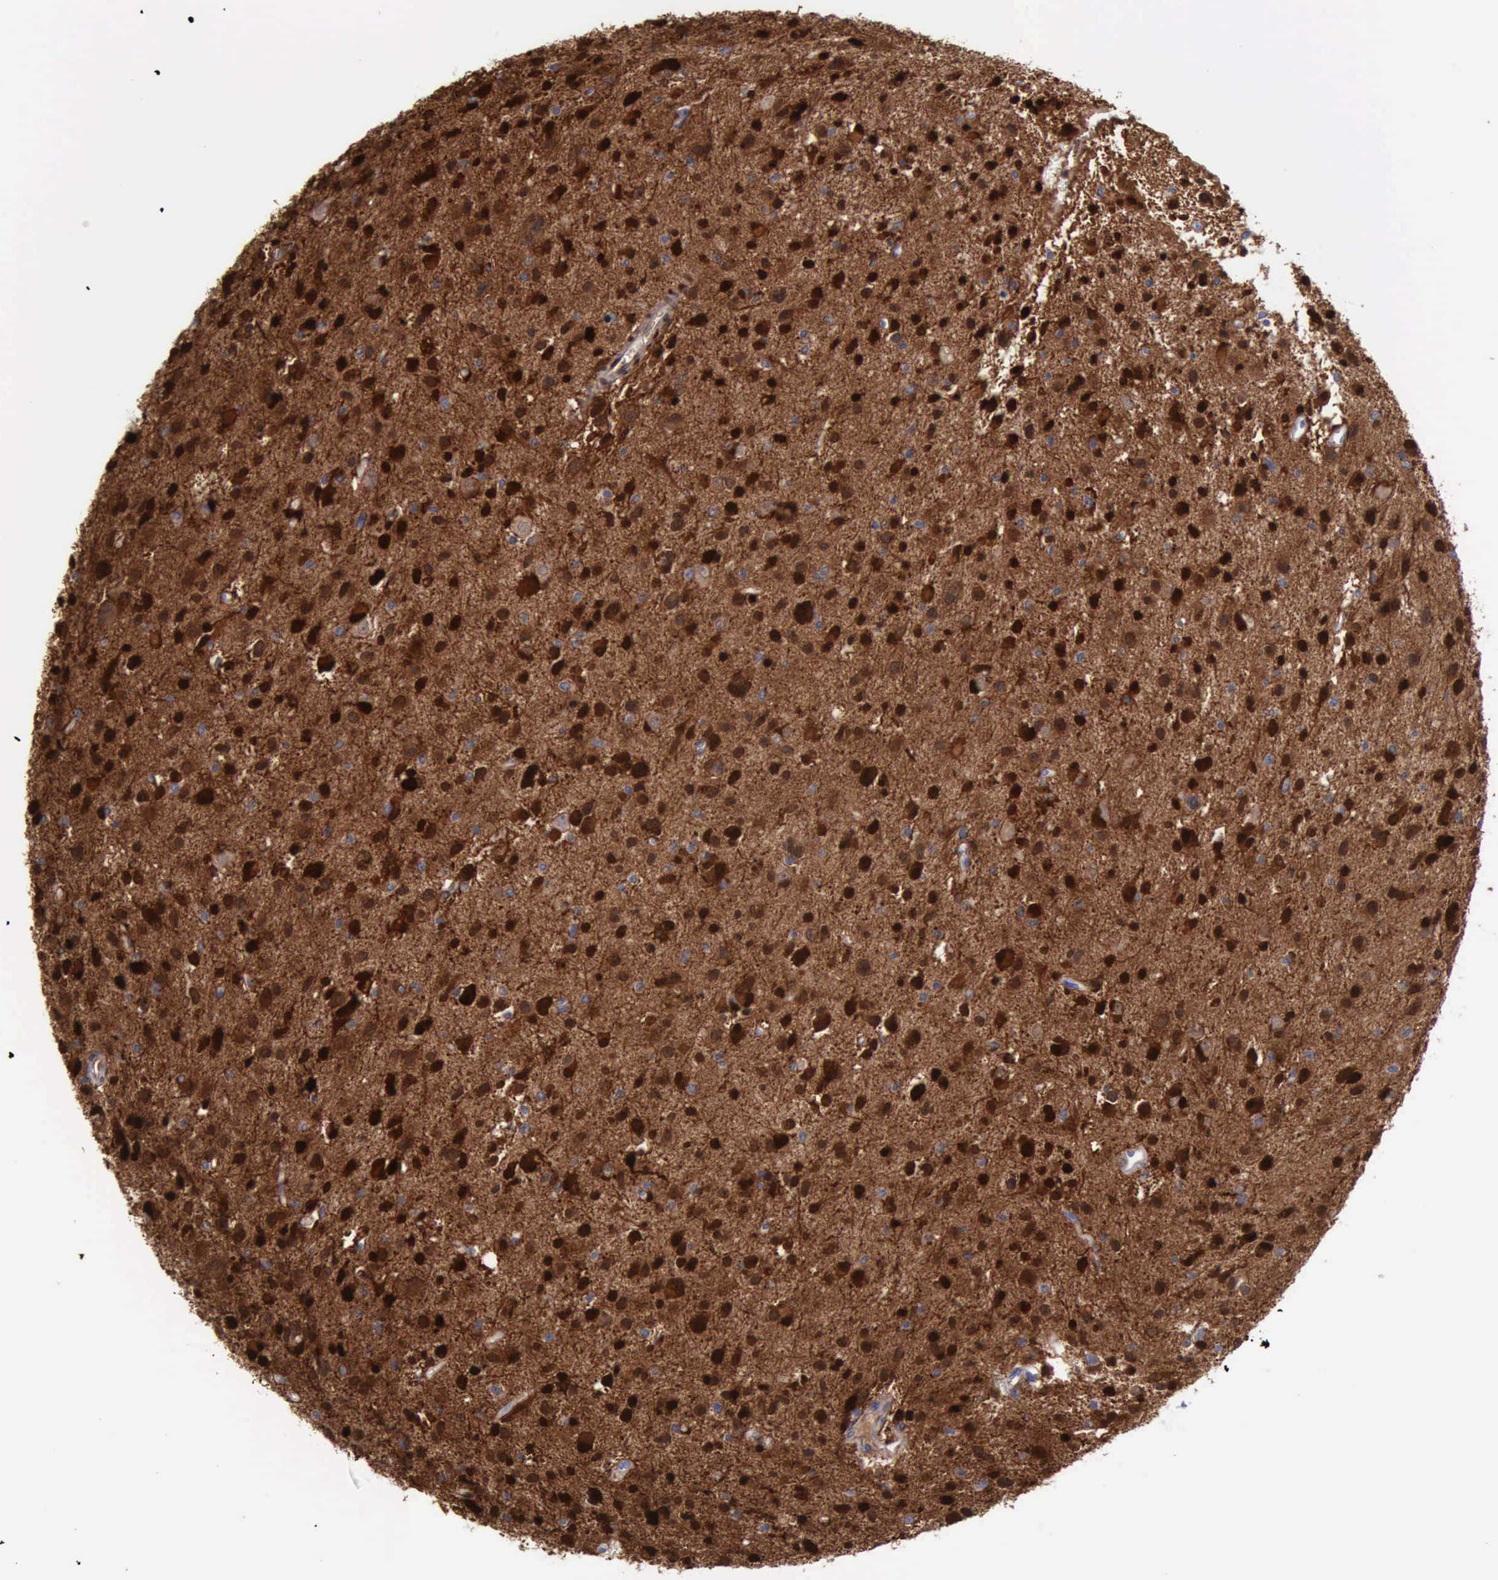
{"staining": {"intensity": "strong", "quantity": ">75%", "location": "cytoplasmic/membranous,nuclear"}, "tissue": "glioma", "cell_type": "Tumor cells", "image_type": "cancer", "snomed": [{"axis": "morphology", "description": "Glioma, malignant, Low grade"}, {"axis": "topography", "description": "Brain"}], "caption": "Immunohistochemical staining of glioma exhibits strong cytoplasmic/membranous and nuclear protein expression in approximately >75% of tumor cells. Nuclei are stained in blue.", "gene": "FHL1", "patient": {"sex": "female", "age": 46}}